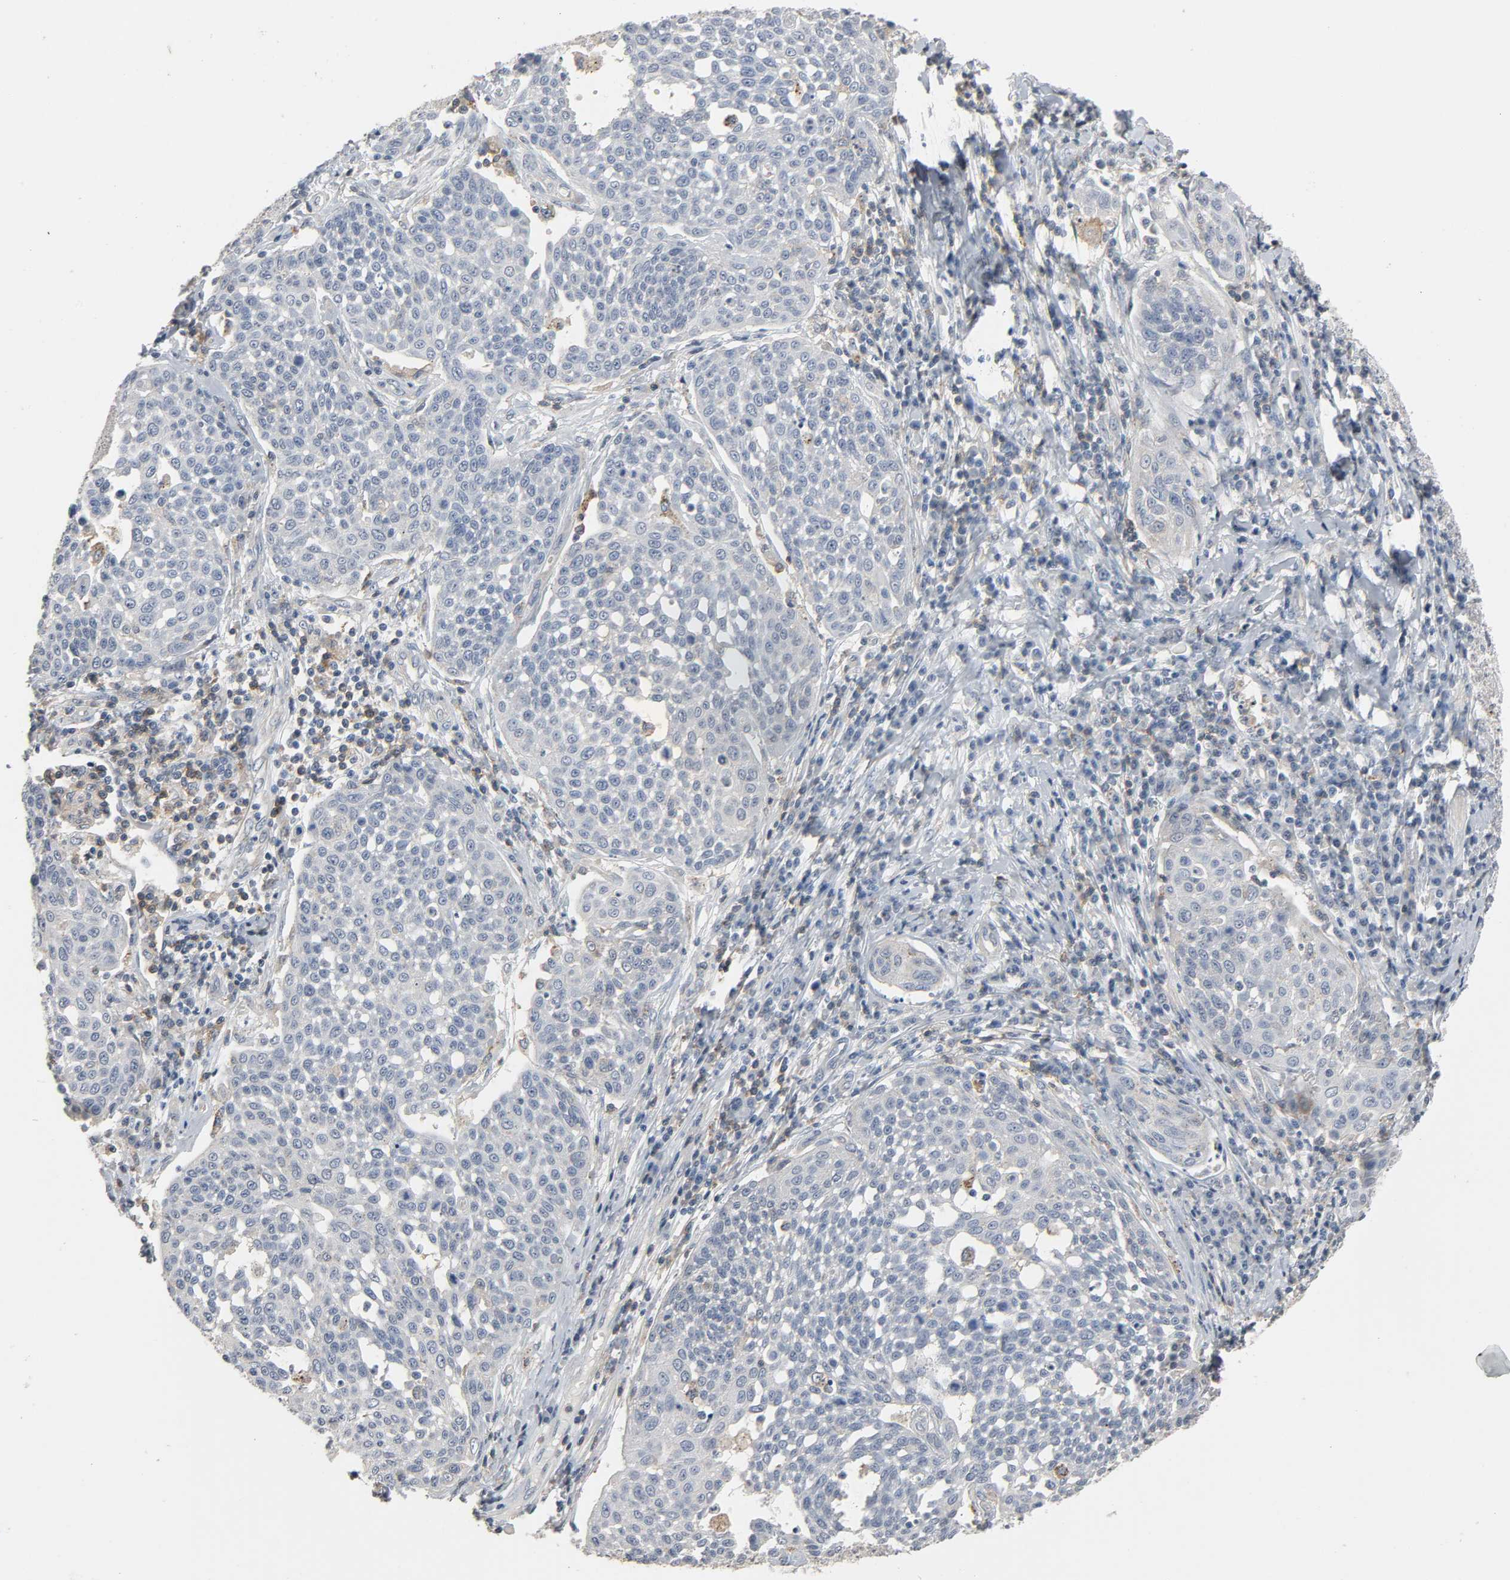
{"staining": {"intensity": "negative", "quantity": "none", "location": "none"}, "tissue": "cervical cancer", "cell_type": "Tumor cells", "image_type": "cancer", "snomed": [{"axis": "morphology", "description": "Squamous cell carcinoma, NOS"}, {"axis": "topography", "description": "Cervix"}], "caption": "Immunohistochemistry (IHC) photomicrograph of cervical cancer stained for a protein (brown), which displays no expression in tumor cells.", "gene": "CD4", "patient": {"sex": "female", "age": 34}}